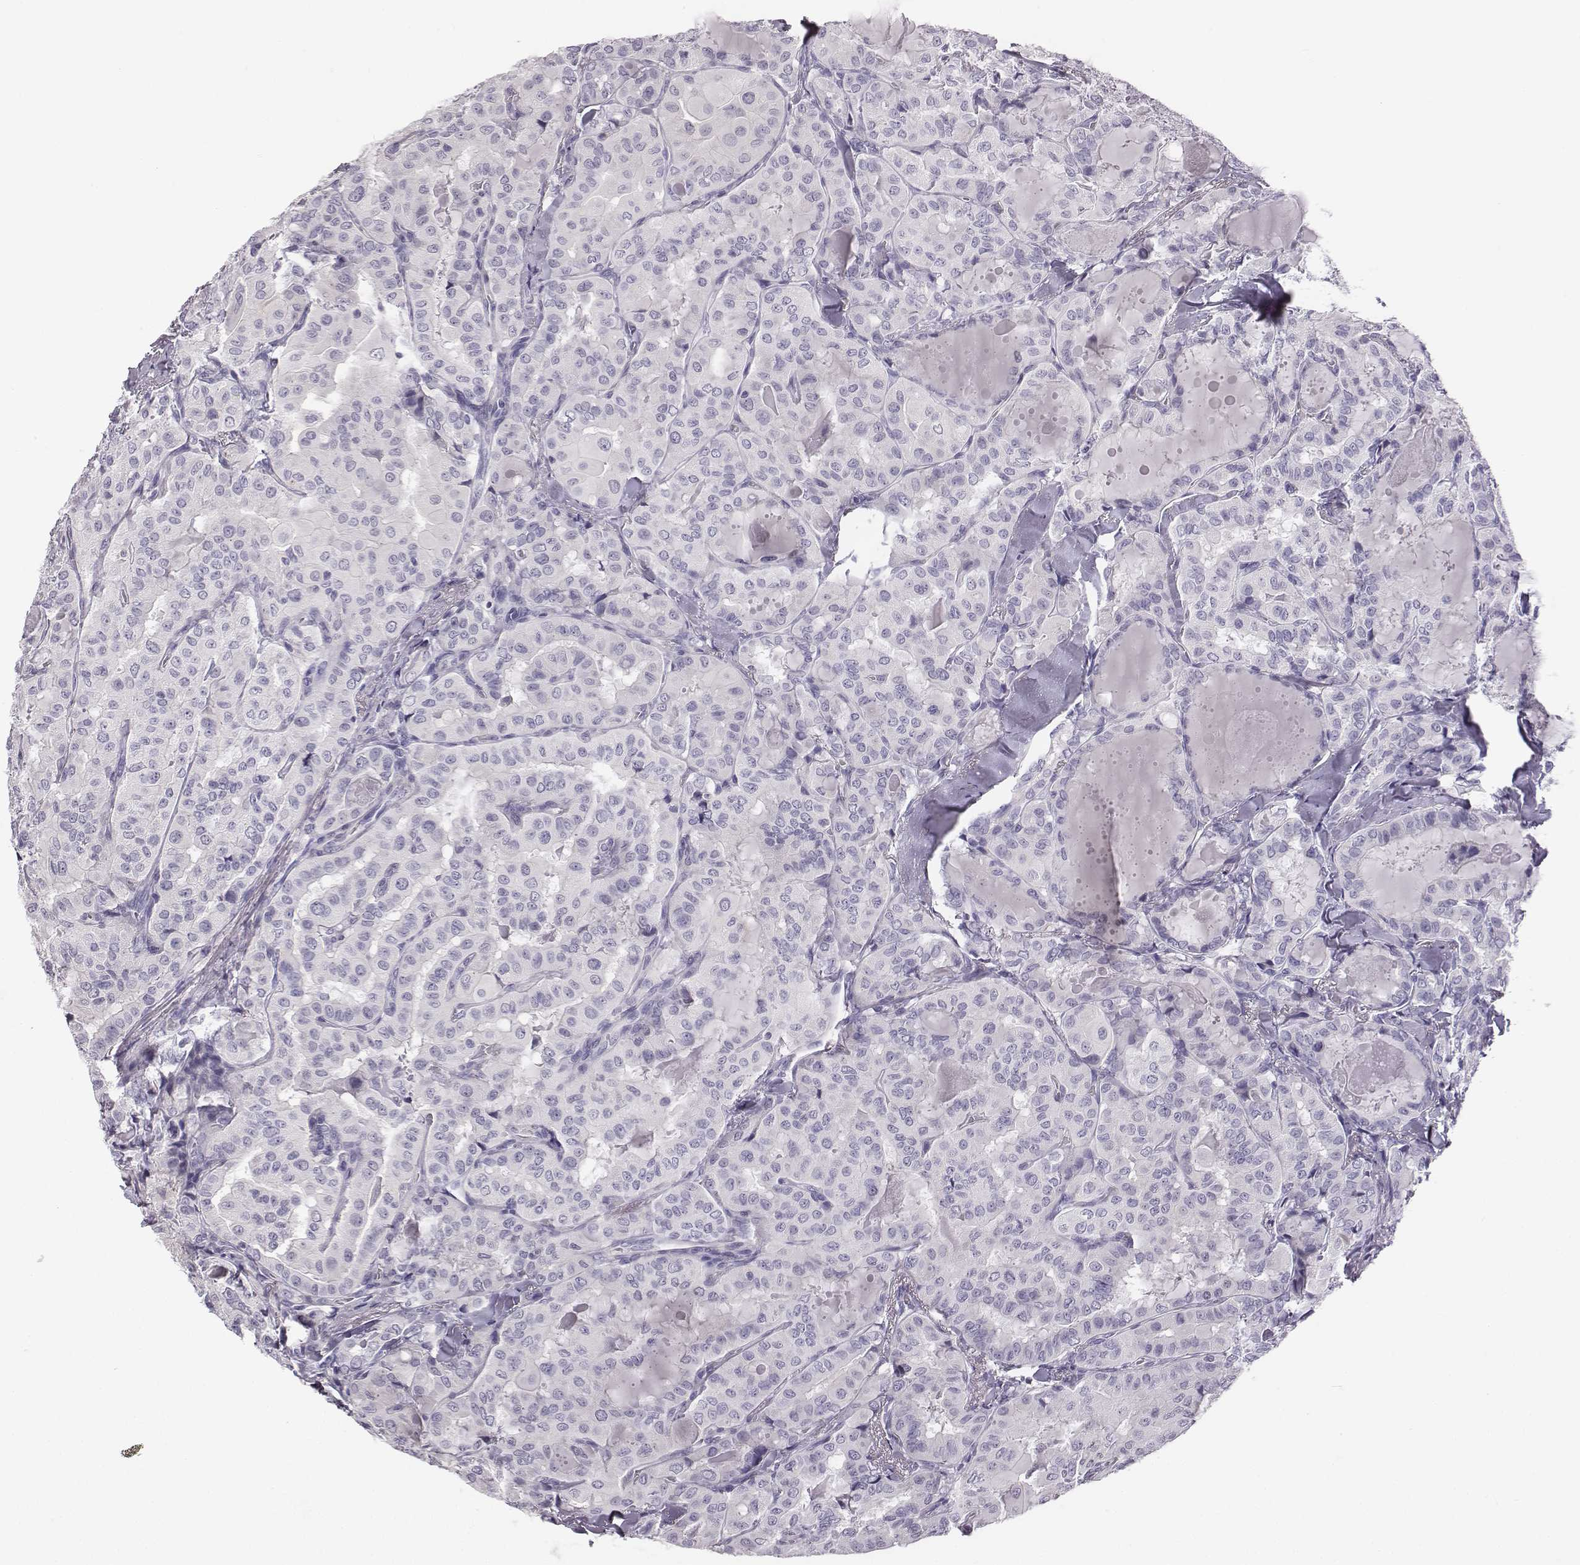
{"staining": {"intensity": "negative", "quantity": "none", "location": "none"}, "tissue": "thyroid cancer", "cell_type": "Tumor cells", "image_type": "cancer", "snomed": [{"axis": "morphology", "description": "Papillary adenocarcinoma, NOS"}, {"axis": "topography", "description": "Thyroid gland"}], "caption": "Thyroid cancer stained for a protein using IHC demonstrates no staining tumor cells.", "gene": "ADAM7", "patient": {"sex": "female", "age": 41}}